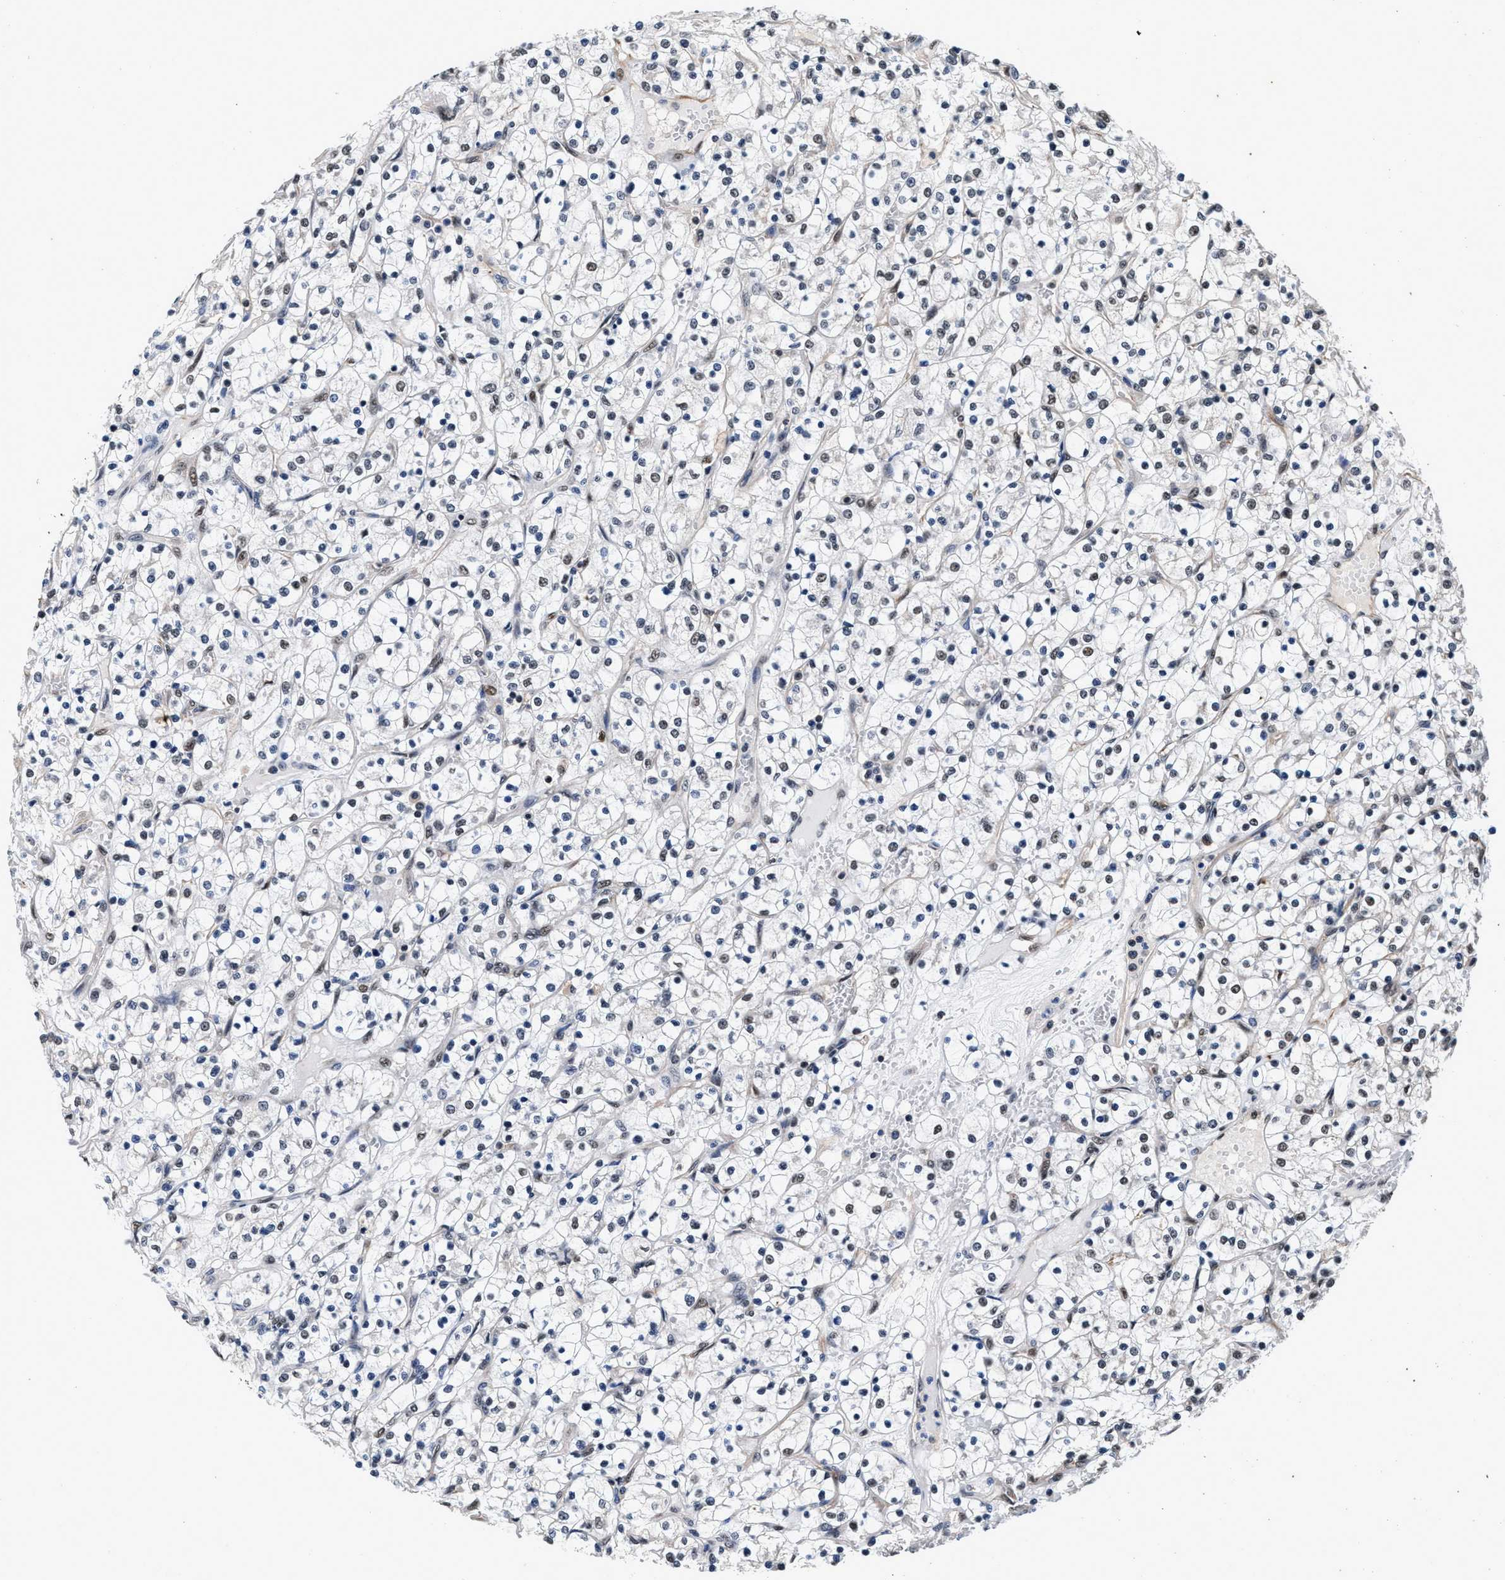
{"staining": {"intensity": "weak", "quantity": "25%-75%", "location": "nuclear"}, "tissue": "renal cancer", "cell_type": "Tumor cells", "image_type": "cancer", "snomed": [{"axis": "morphology", "description": "Adenocarcinoma, NOS"}, {"axis": "topography", "description": "Kidney"}], "caption": "Immunohistochemical staining of human renal cancer (adenocarcinoma) displays low levels of weak nuclear protein expression in approximately 25%-75% of tumor cells.", "gene": "USP16", "patient": {"sex": "female", "age": 69}}